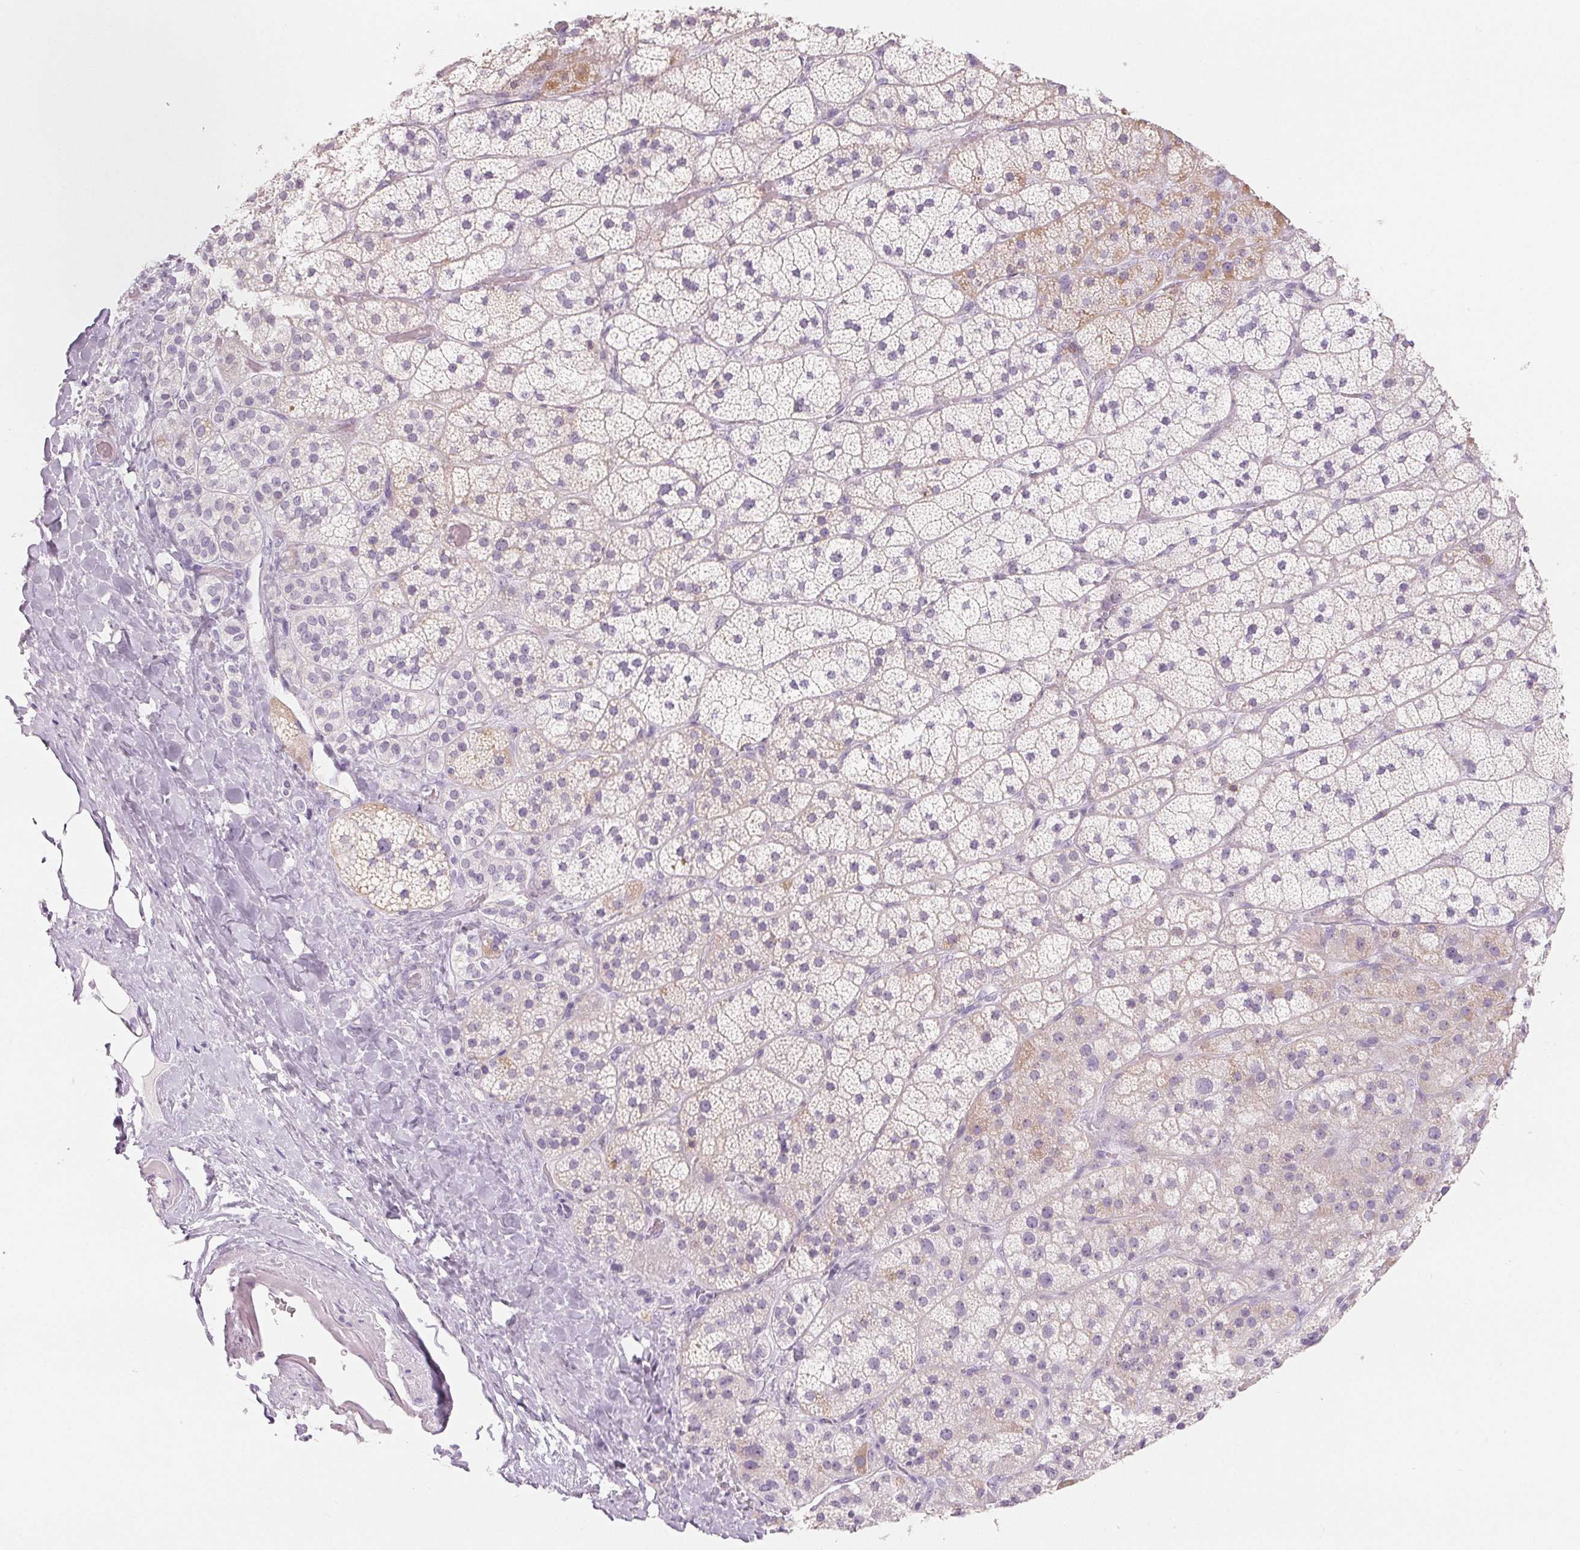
{"staining": {"intensity": "weak", "quantity": "<25%", "location": "cytoplasmic/membranous"}, "tissue": "adrenal gland", "cell_type": "Glandular cells", "image_type": "normal", "snomed": [{"axis": "morphology", "description": "Normal tissue, NOS"}, {"axis": "topography", "description": "Adrenal gland"}], "caption": "Protein analysis of unremarkable adrenal gland shows no significant positivity in glandular cells. (Immunohistochemistry (ihc), brightfield microscopy, high magnification).", "gene": "CD69", "patient": {"sex": "male", "age": 57}}